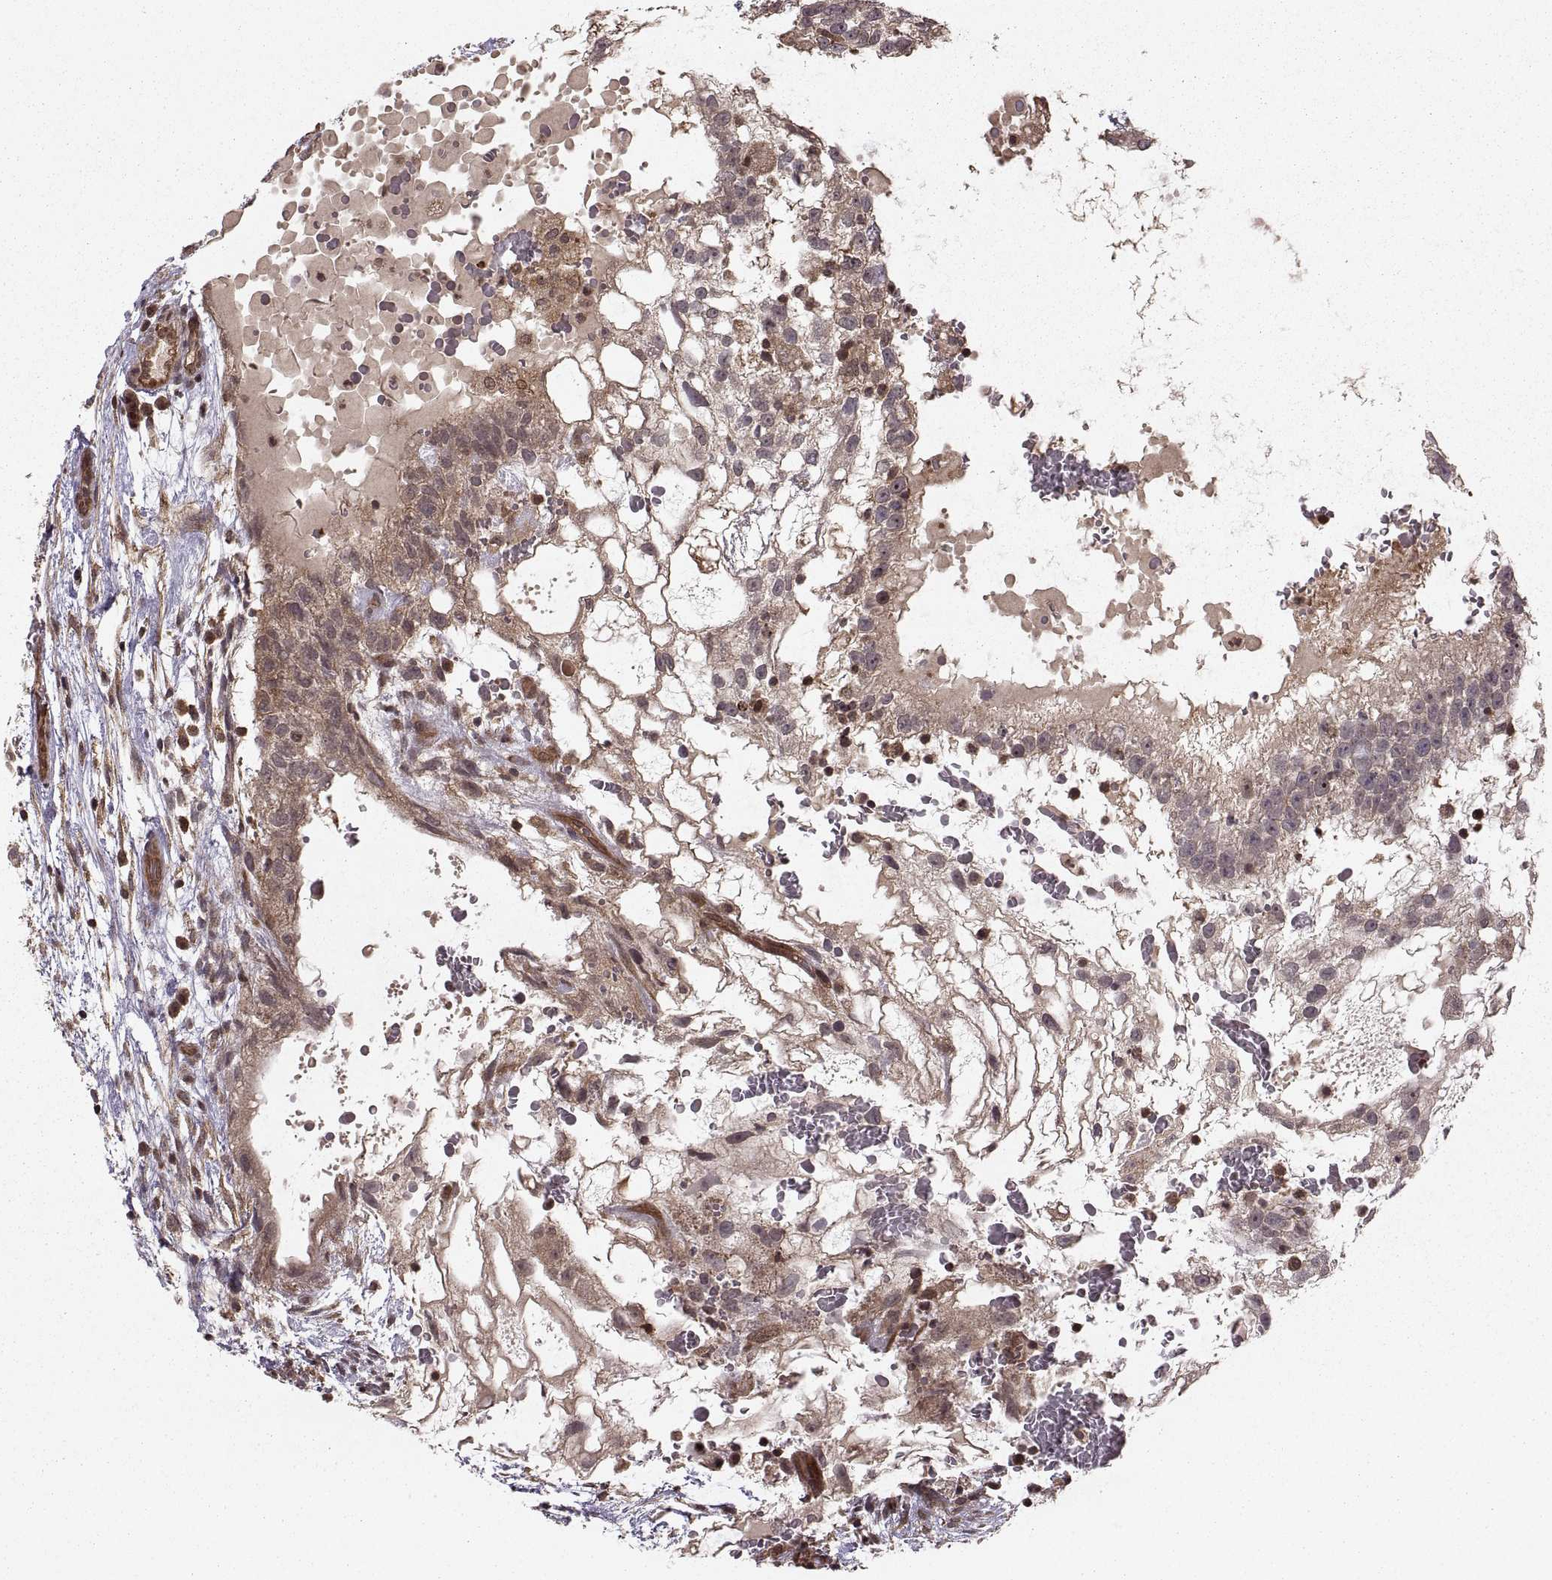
{"staining": {"intensity": "weak", "quantity": ">75%", "location": "cytoplasmic/membranous"}, "tissue": "testis cancer", "cell_type": "Tumor cells", "image_type": "cancer", "snomed": [{"axis": "morphology", "description": "Normal tissue, NOS"}, {"axis": "morphology", "description": "Carcinoma, Embryonal, NOS"}, {"axis": "topography", "description": "Testis"}], "caption": "Human embryonal carcinoma (testis) stained with a protein marker reveals weak staining in tumor cells.", "gene": "DEDD", "patient": {"sex": "male", "age": 32}}